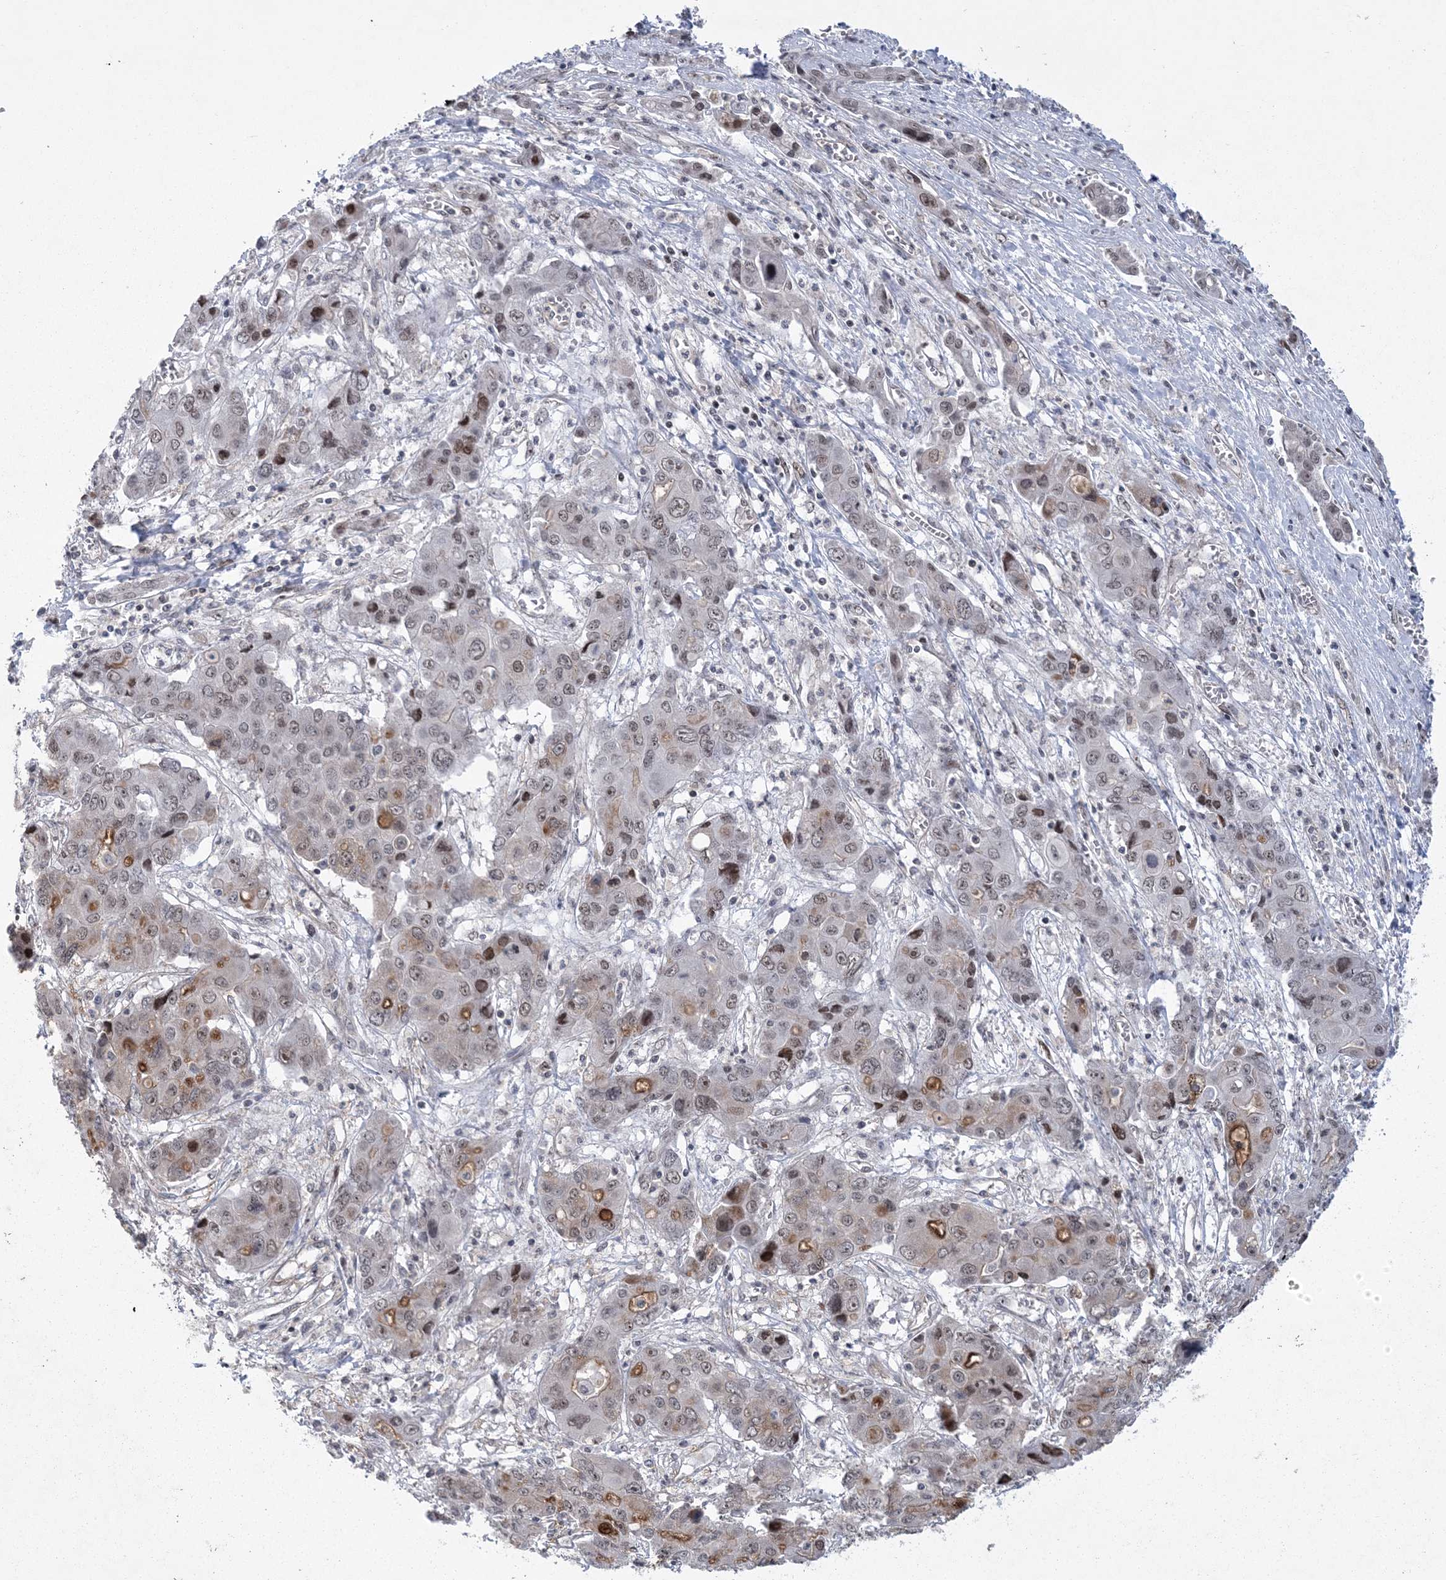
{"staining": {"intensity": "moderate", "quantity": "<25%", "location": "nuclear"}, "tissue": "liver cancer", "cell_type": "Tumor cells", "image_type": "cancer", "snomed": [{"axis": "morphology", "description": "Cholangiocarcinoma"}, {"axis": "topography", "description": "Liver"}], "caption": "Protein expression analysis of human liver cancer (cholangiocarcinoma) reveals moderate nuclear staining in approximately <25% of tumor cells.", "gene": "HOMEZ", "patient": {"sex": "male", "age": 67}}